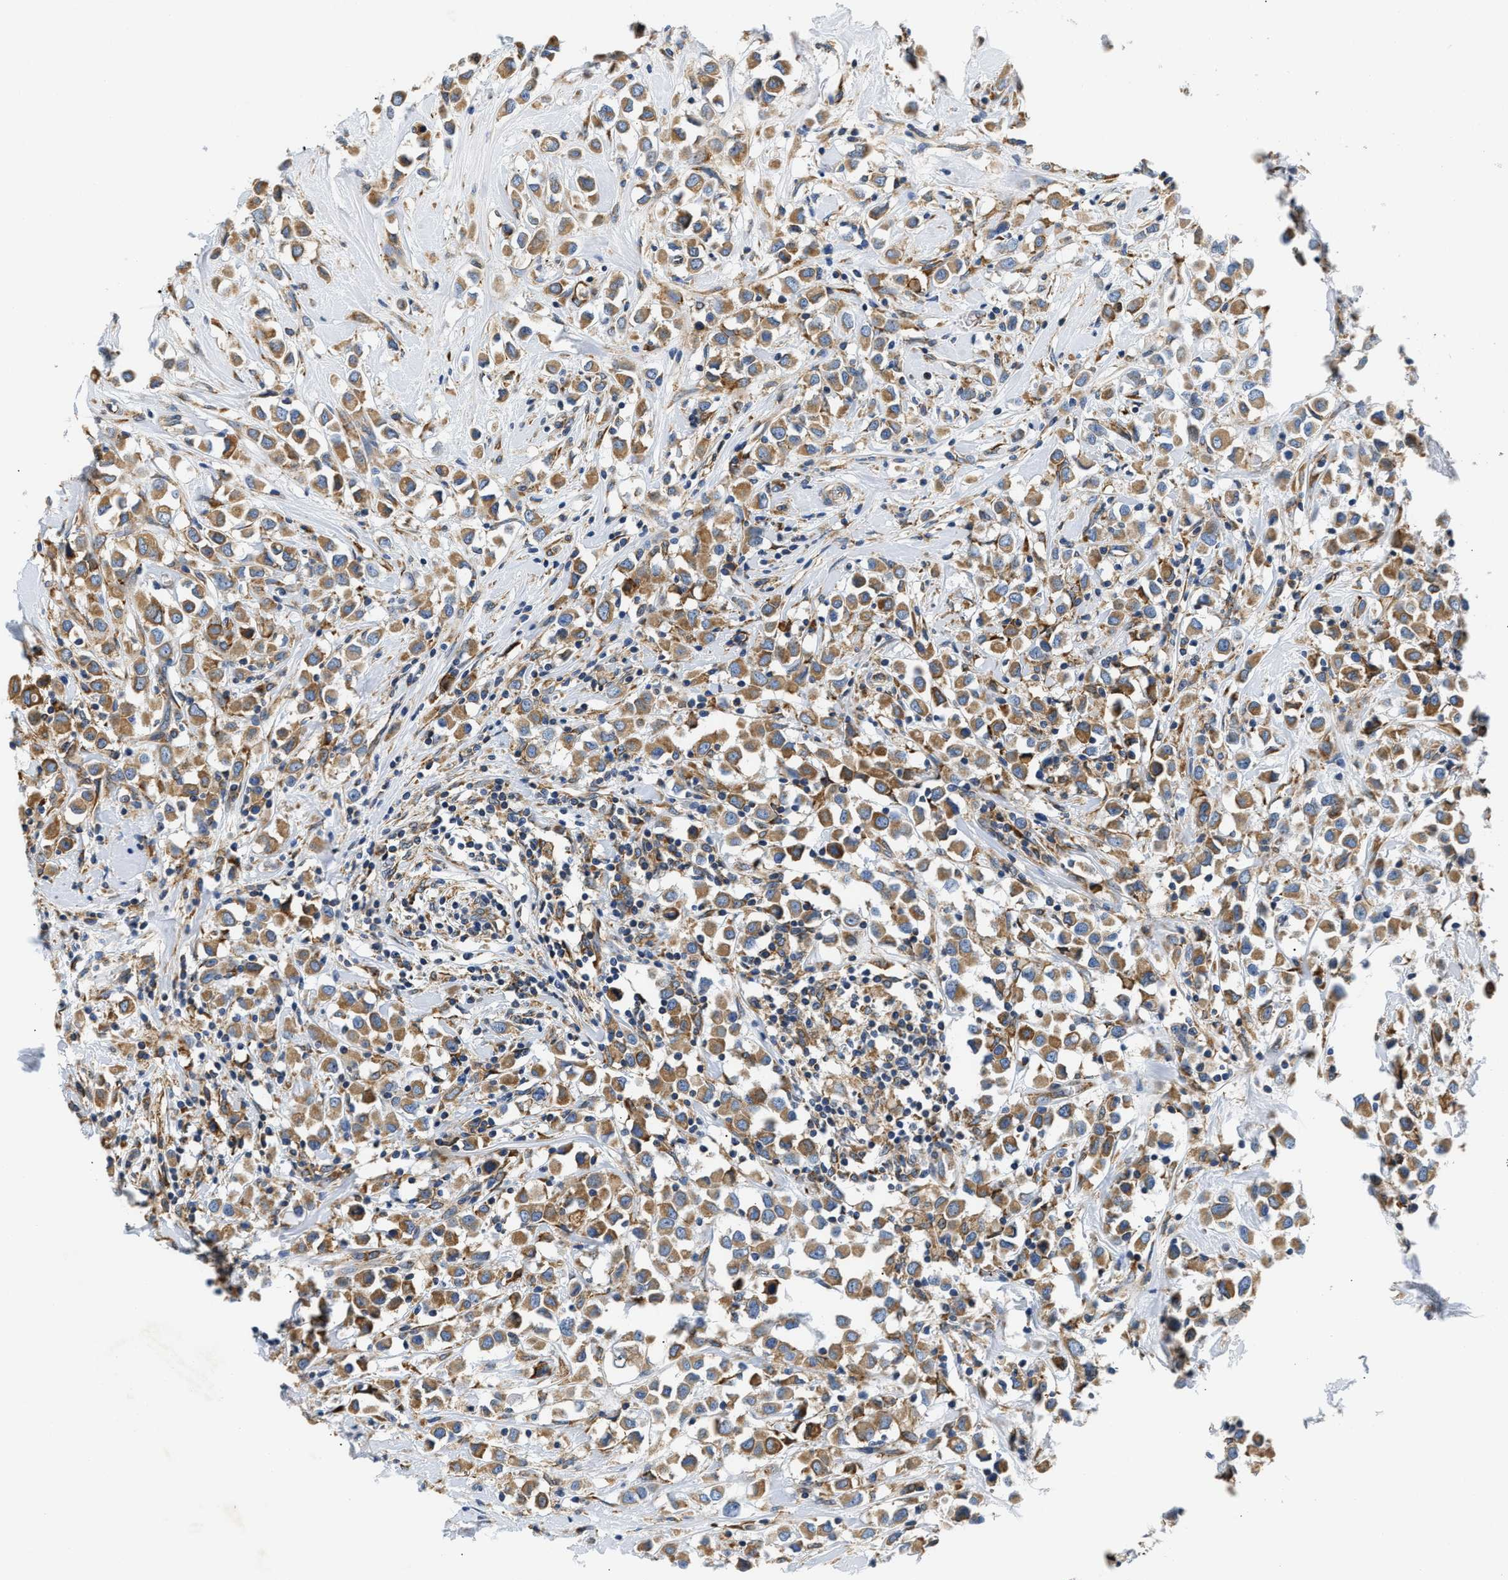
{"staining": {"intensity": "moderate", "quantity": ">75%", "location": "cytoplasmic/membranous"}, "tissue": "breast cancer", "cell_type": "Tumor cells", "image_type": "cancer", "snomed": [{"axis": "morphology", "description": "Duct carcinoma"}, {"axis": "topography", "description": "Breast"}], "caption": "Immunohistochemical staining of infiltrating ductal carcinoma (breast) demonstrates medium levels of moderate cytoplasmic/membranous staining in about >75% of tumor cells.", "gene": "HDHD3", "patient": {"sex": "female", "age": 61}}